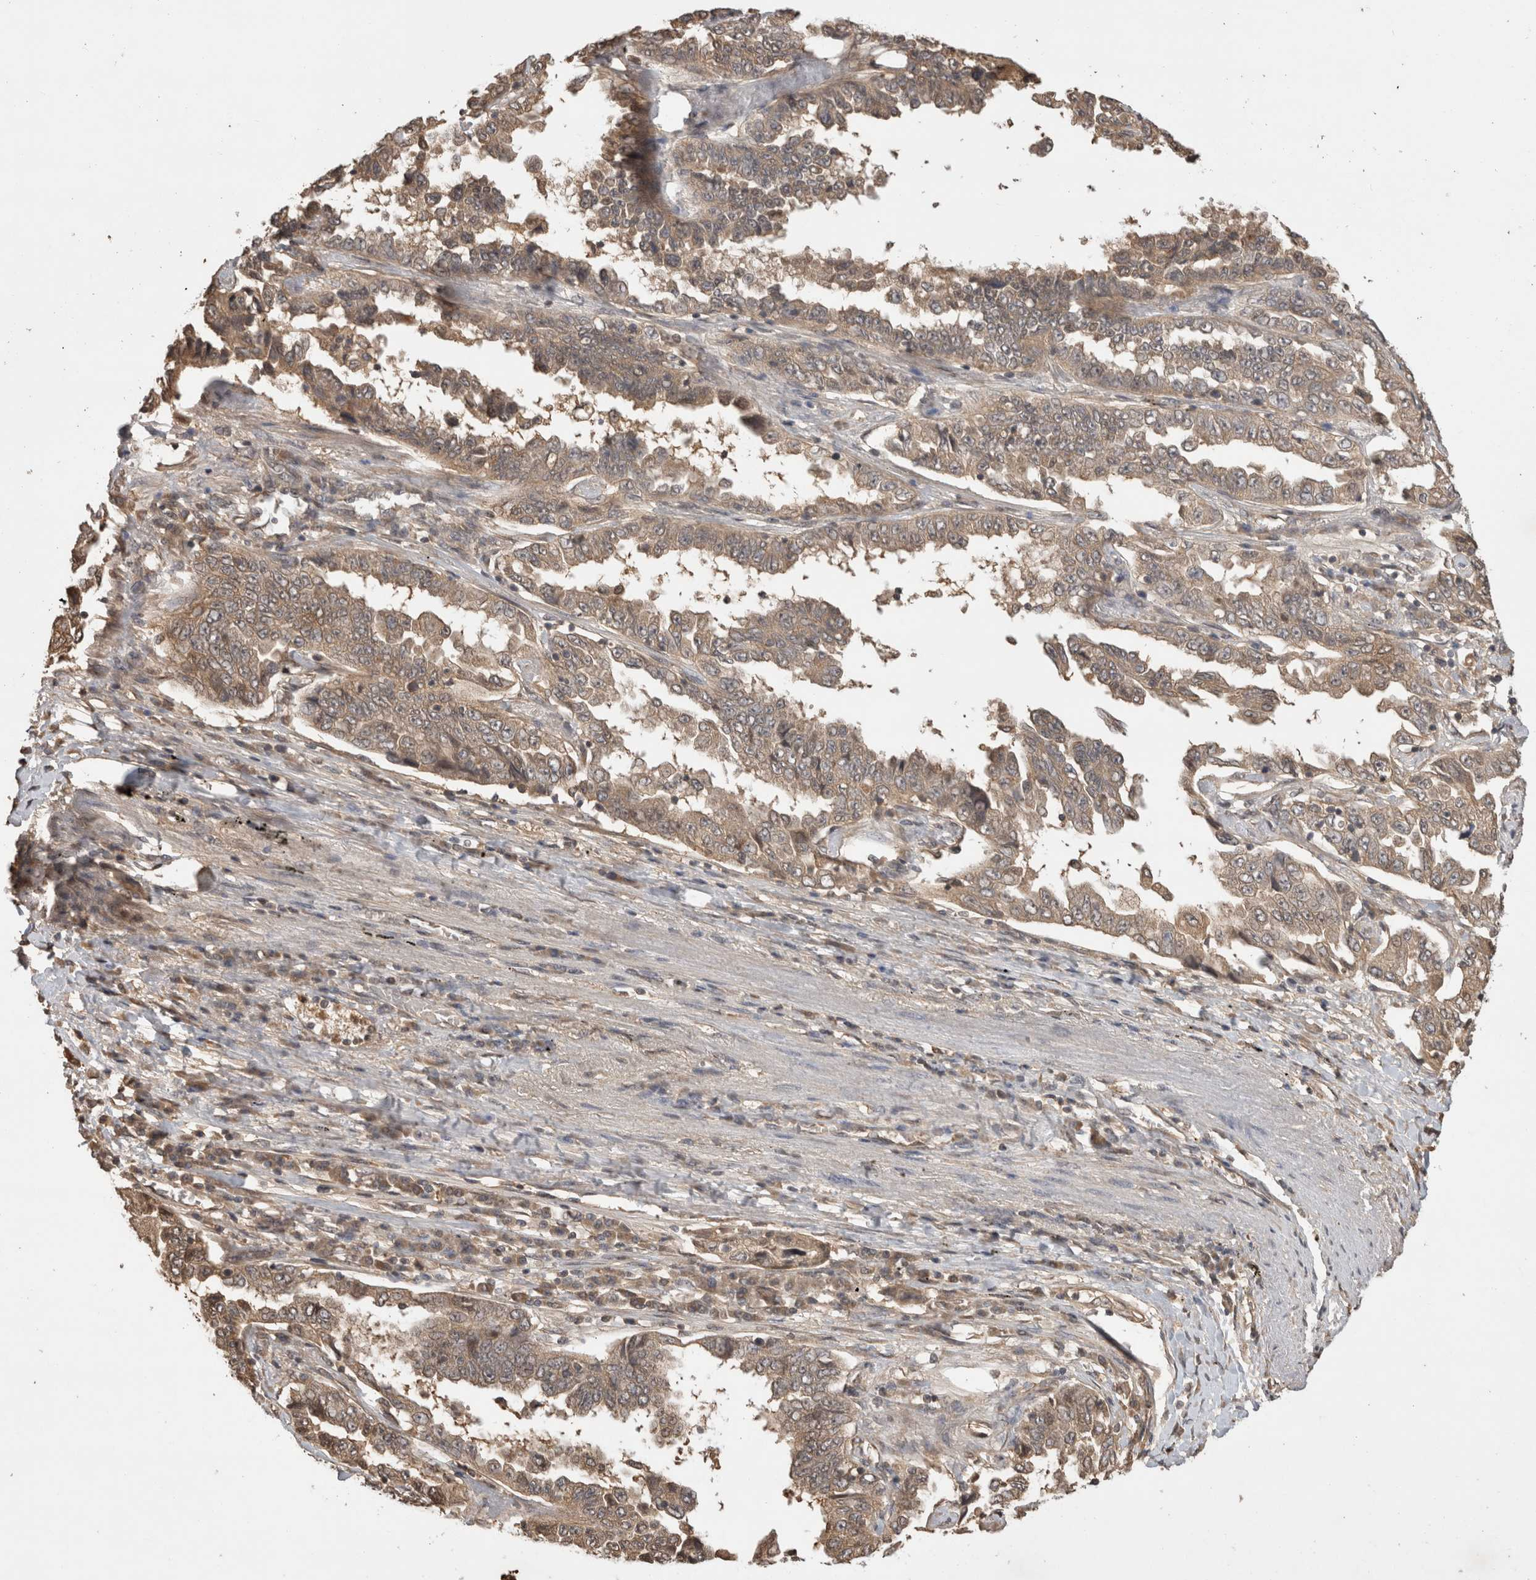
{"staining": {"intensity": "weak", "quantity": ">75%", "location": "cytoplasmic/membranous"}, "tissue": "lung cancer", "cell_type": "Tumor cells", "image_type": "cancer", "snomed": [{"axis": "morphology", "description": "Adenocarcinoma, NOS"}, {"axis": "topography", "description": "Lung"}], "caption": "Tumor cells exhibit weak cytoplasmic/membranous positivity in about >75% of cells in lung adenocarcinoma.", "gene": "PRMT3", "patient": {"sex": "female", "age": 51}}